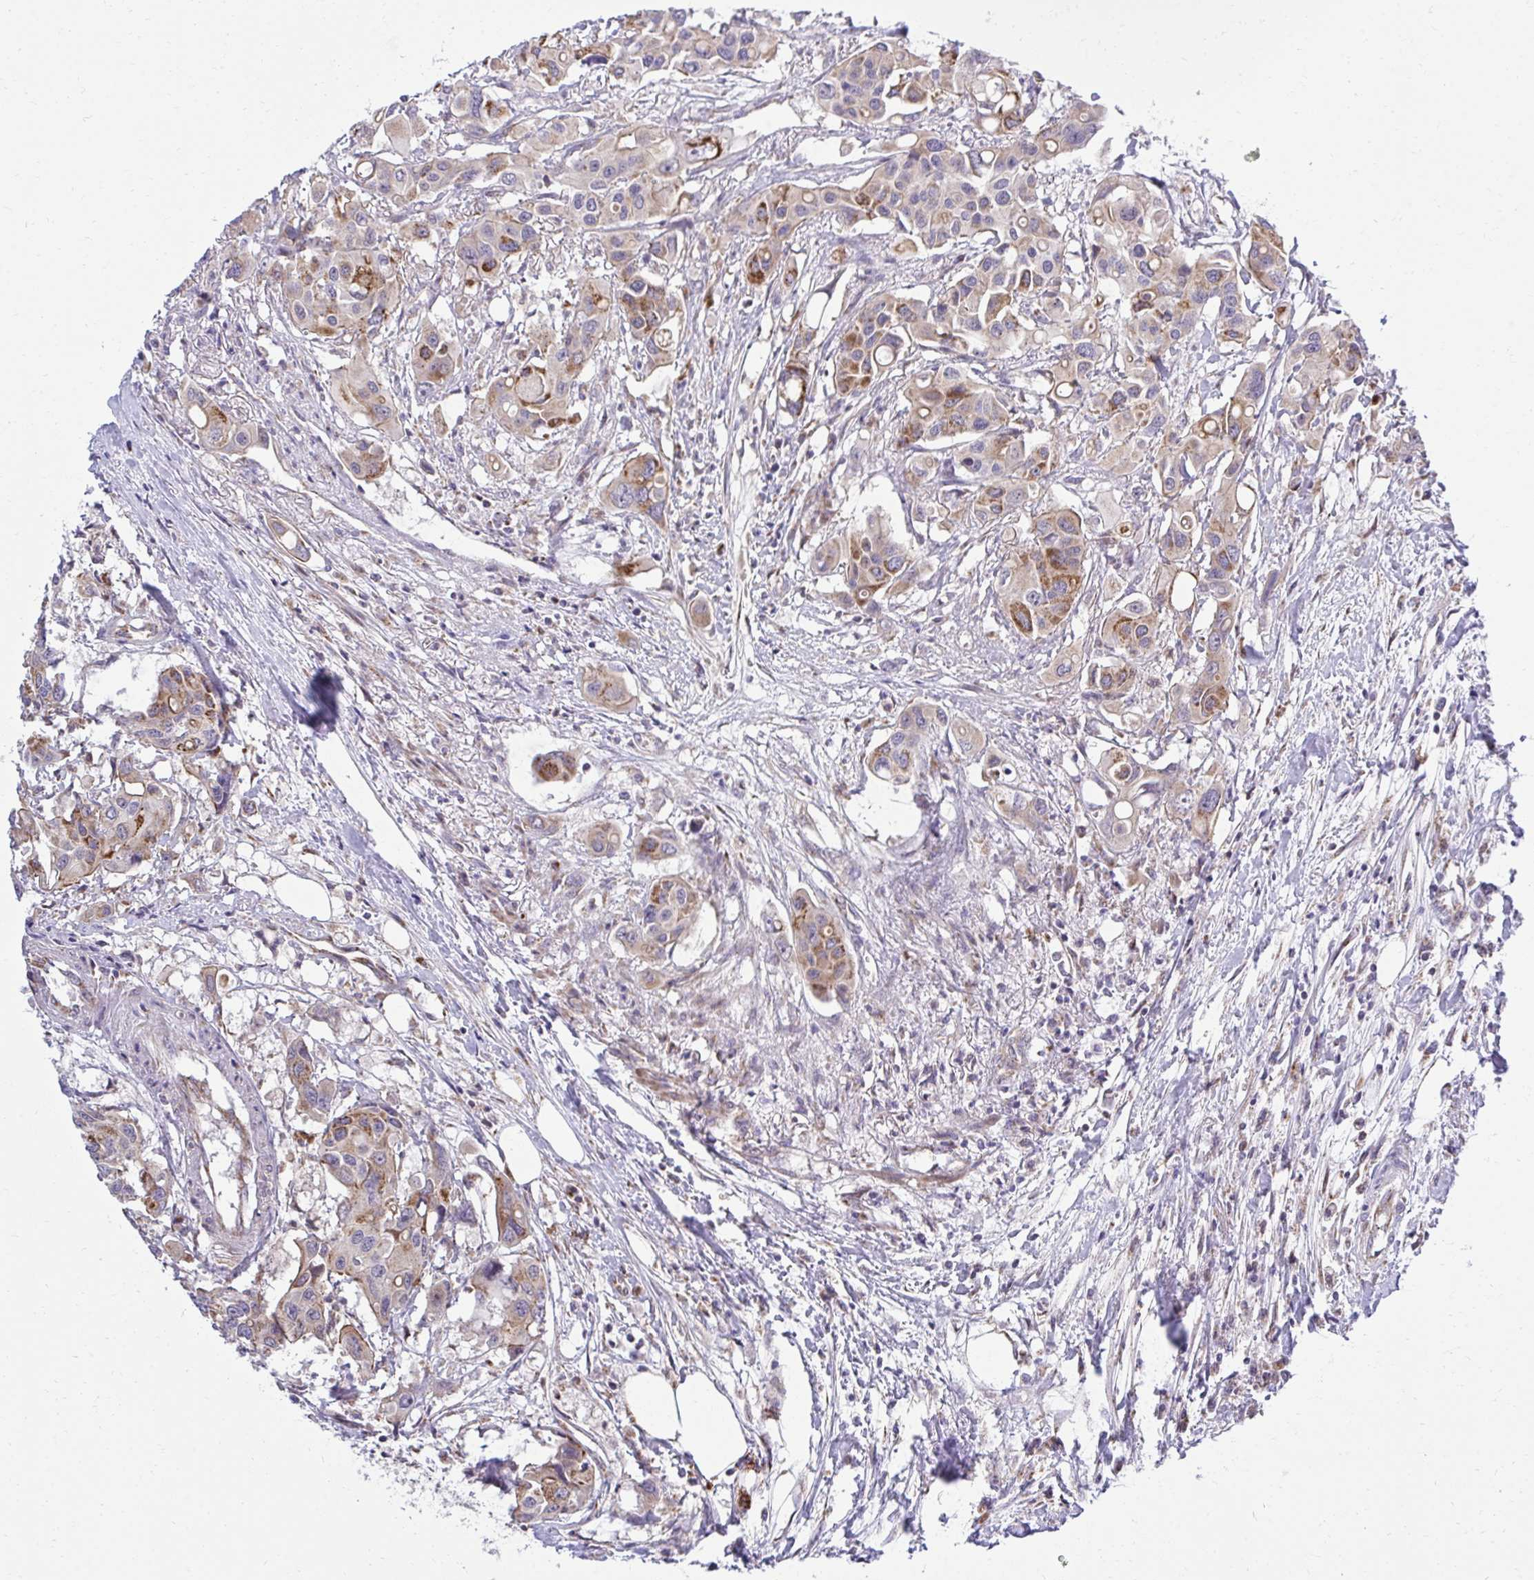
{"staining": {"intensity": "moderate", "quantity": "25%-75%", "location": "cytoplasmic/membranous"}, "tissue": "colorectal cancer", "cell_type": "Tumor cells", "image_type": "cancer", "snomed": [{"axis": "morphology", "description": "Adenocarcinoma, NOS"}, {"axis": "topography", "description": "Colon"}], "caption": "Tumor cells reveal moderate cytoplasmic/membranous staining in approximately 25%-75% of cells in colorectal cancer (adenocarcinoma).", "gene": "XAF1", "patient": {"sex": "male", "age": 77}}